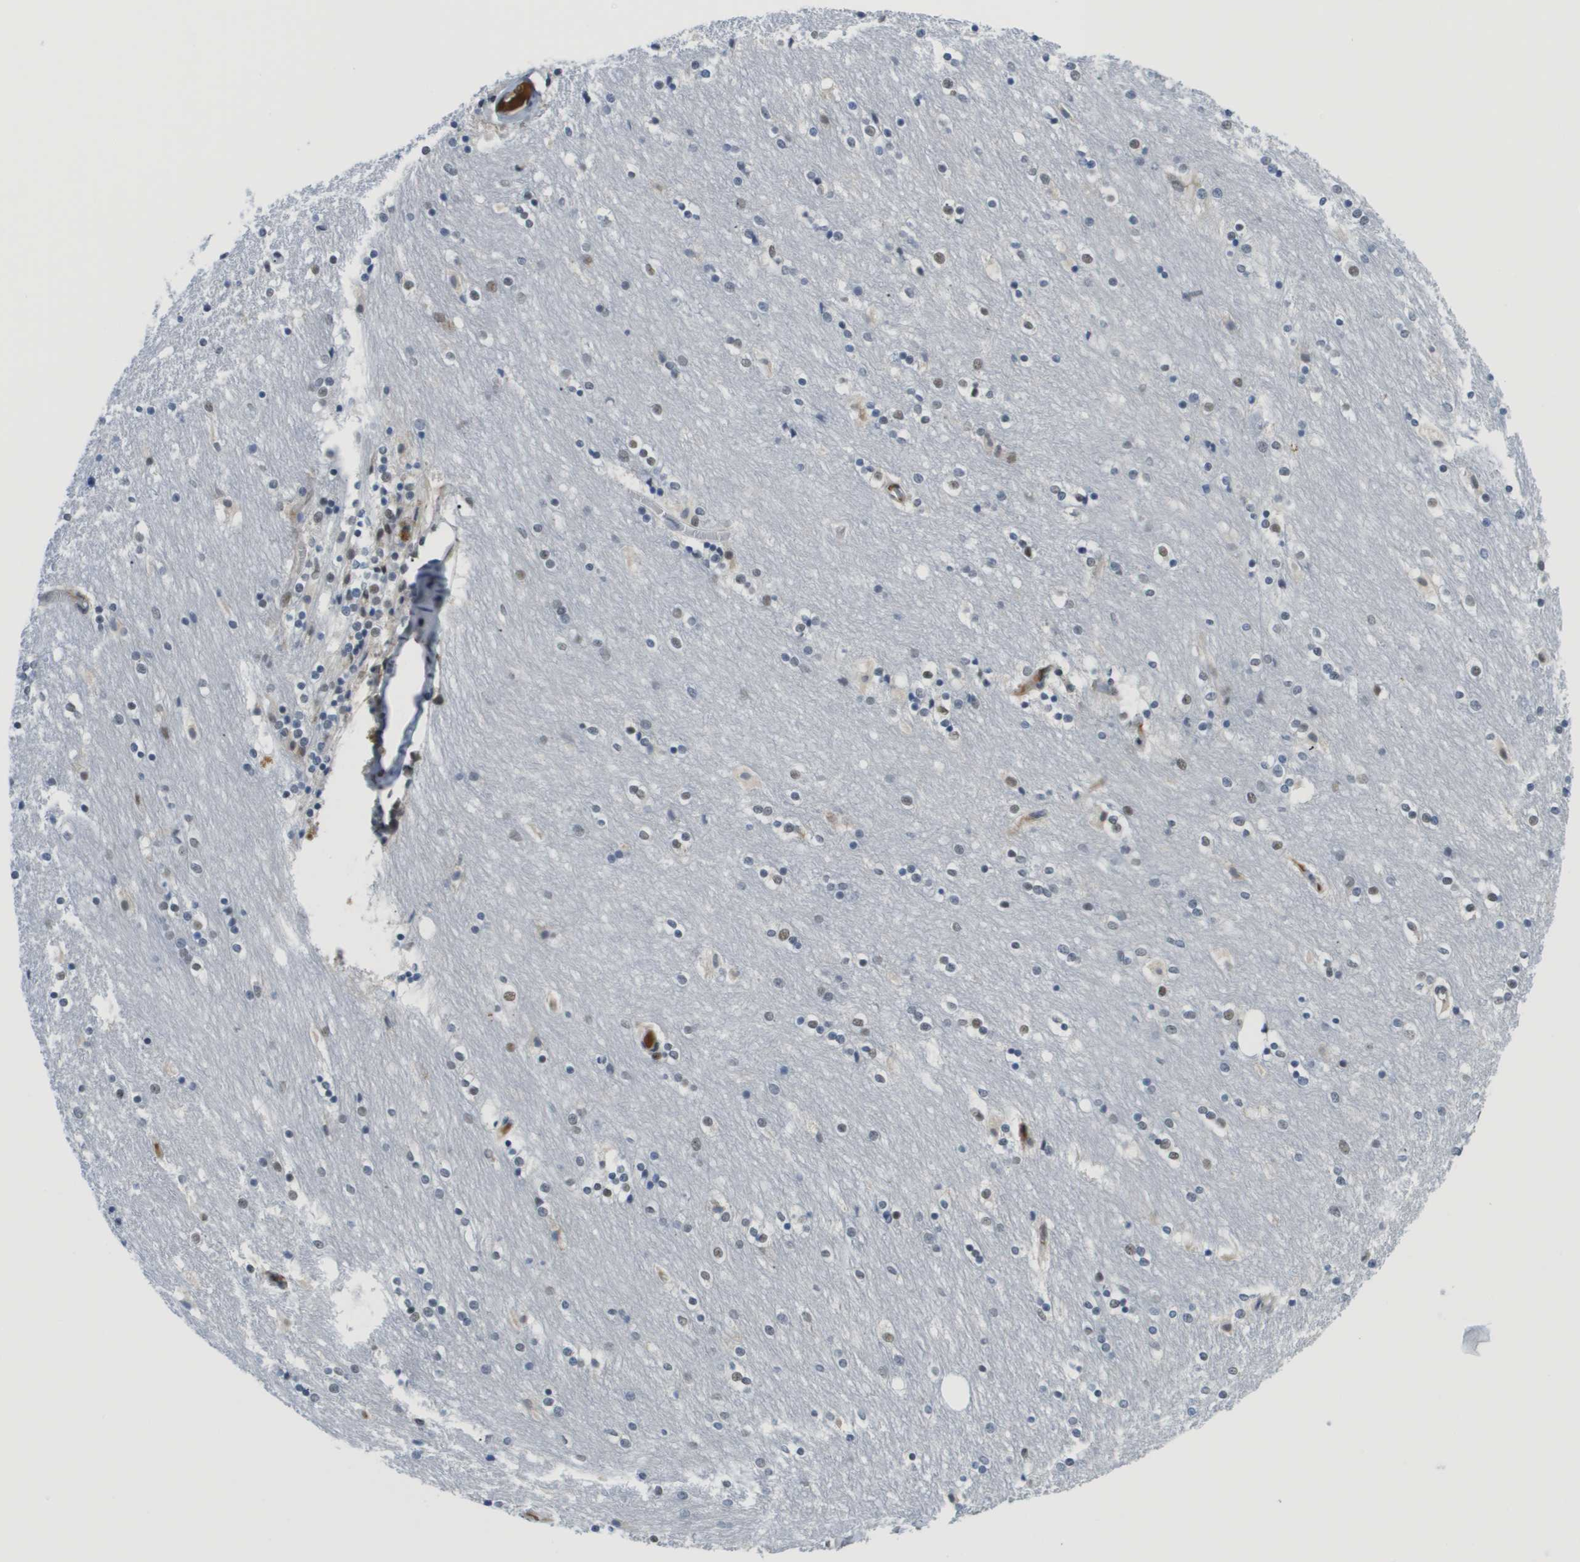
{"staining": {"intensity": "weak", "quantity": "25%-75%", "location": "nuclear"}, "tissue": "caudate", "cell_type": "Glial cells", "image_type": "normal", "snomed": [{"axis": "morphology", "description": "Normal tissue, NOS"}, {"axis": "topography", "description": "Lateral ventricle wall"}], "caption": "Weak nuclear positivity is appreciated in approximately 25%-75% of glial cells in benign caudate.", "gene": "SMARCAD1", "patient": {"sex": "female", "age": 54}}